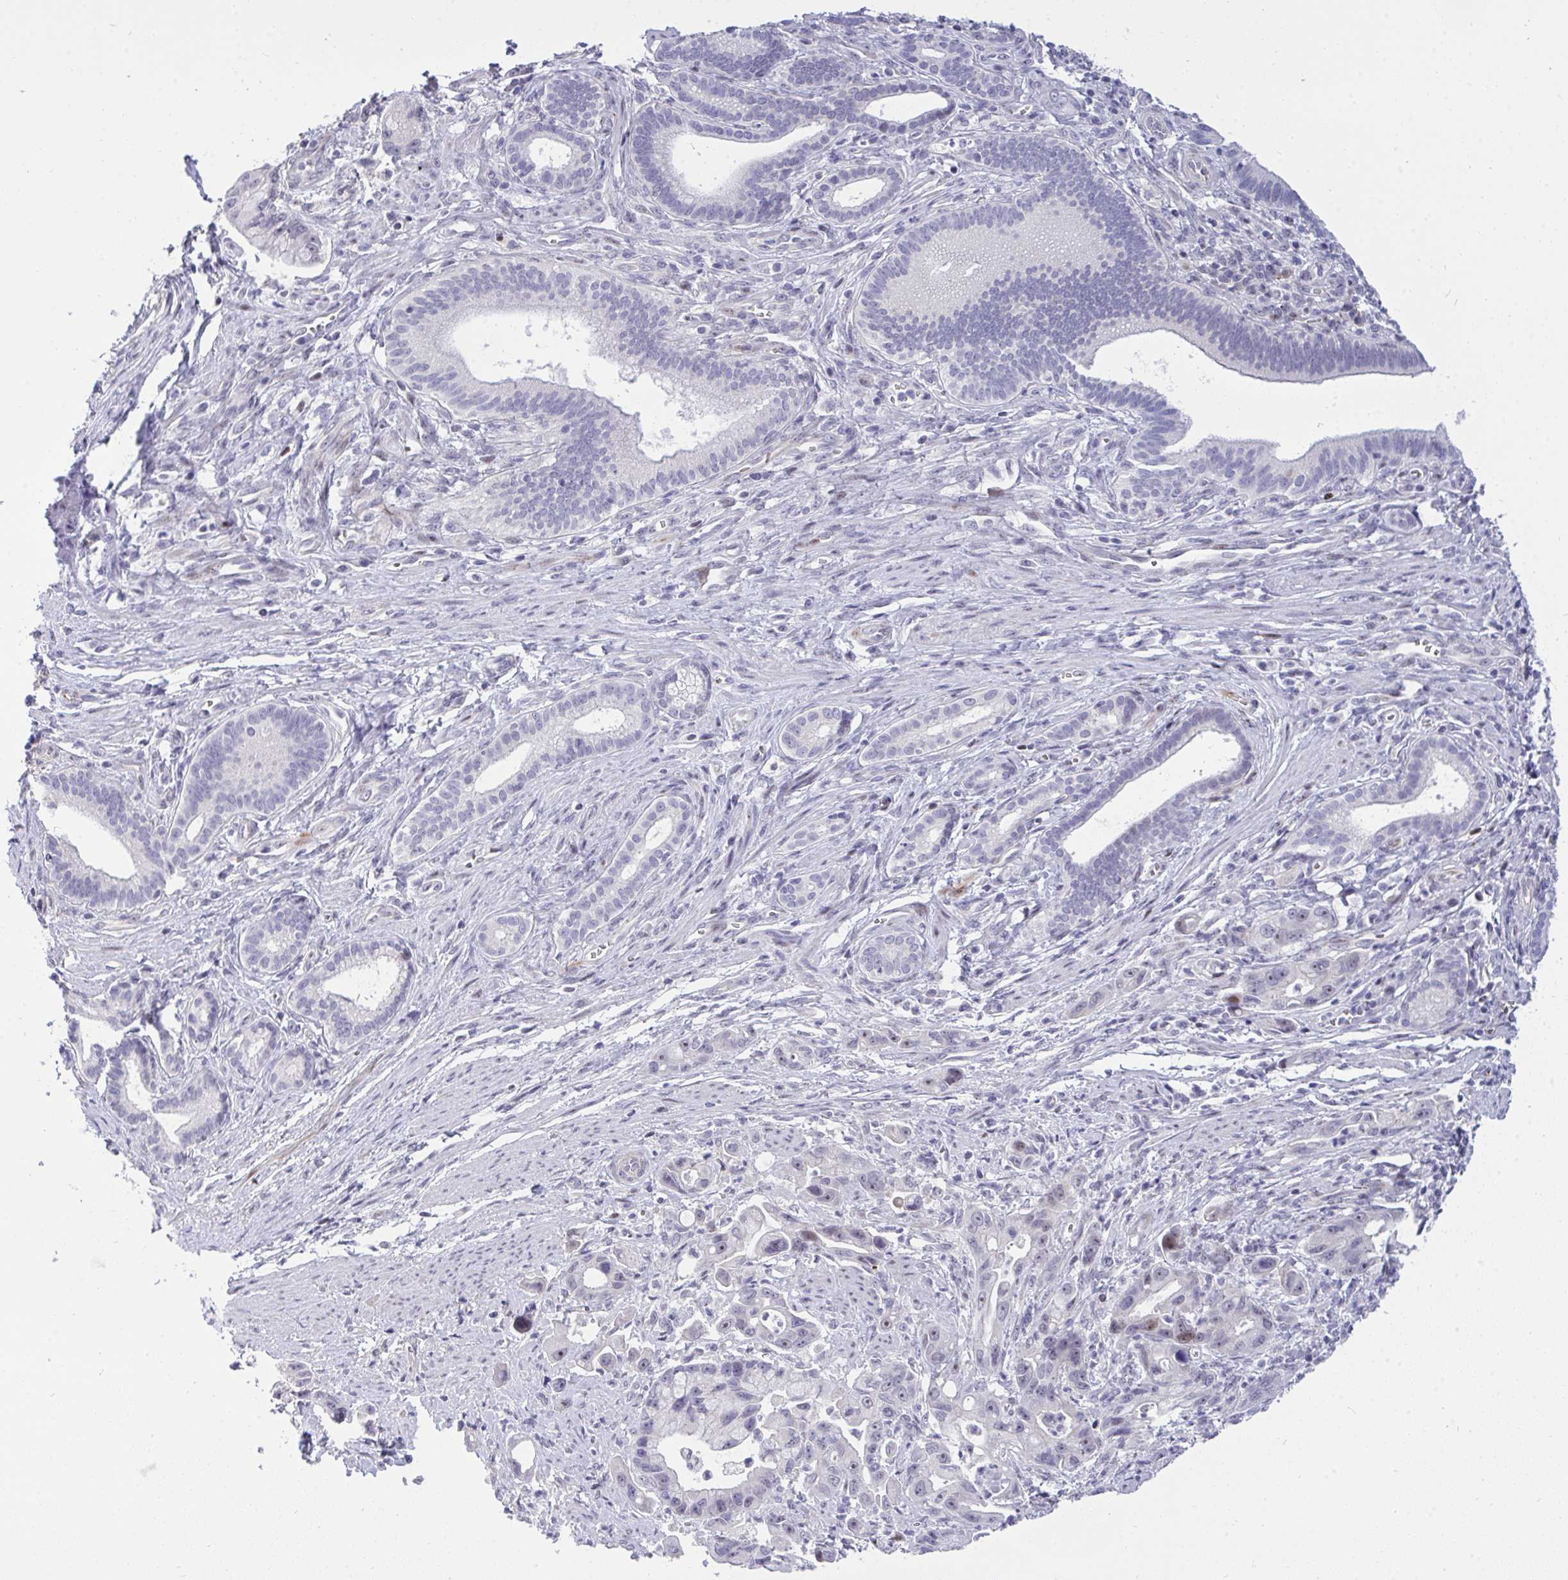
{"staining": {"intensity": "weak", "quantity": "<25%", "location": "nuclear"}, "tissue": "pancreatic cancer", "cell_type": "Tumor cells", "image_type": "cancer", "snomed": [{"axis": "morphology", "description": "Adenocarcinoma, NOS"}, {"axis": "topography", "description": "Pancreas"}], "caption": "DAB (3,3'-diaminobenzidine) immunohistochemical staining of human adenocarcinoma (pancreatic) demonstrates no significant positivity in tumor cells.", "gene": "PLPPR3", "patient": {"sex": "male", "age": 68}}